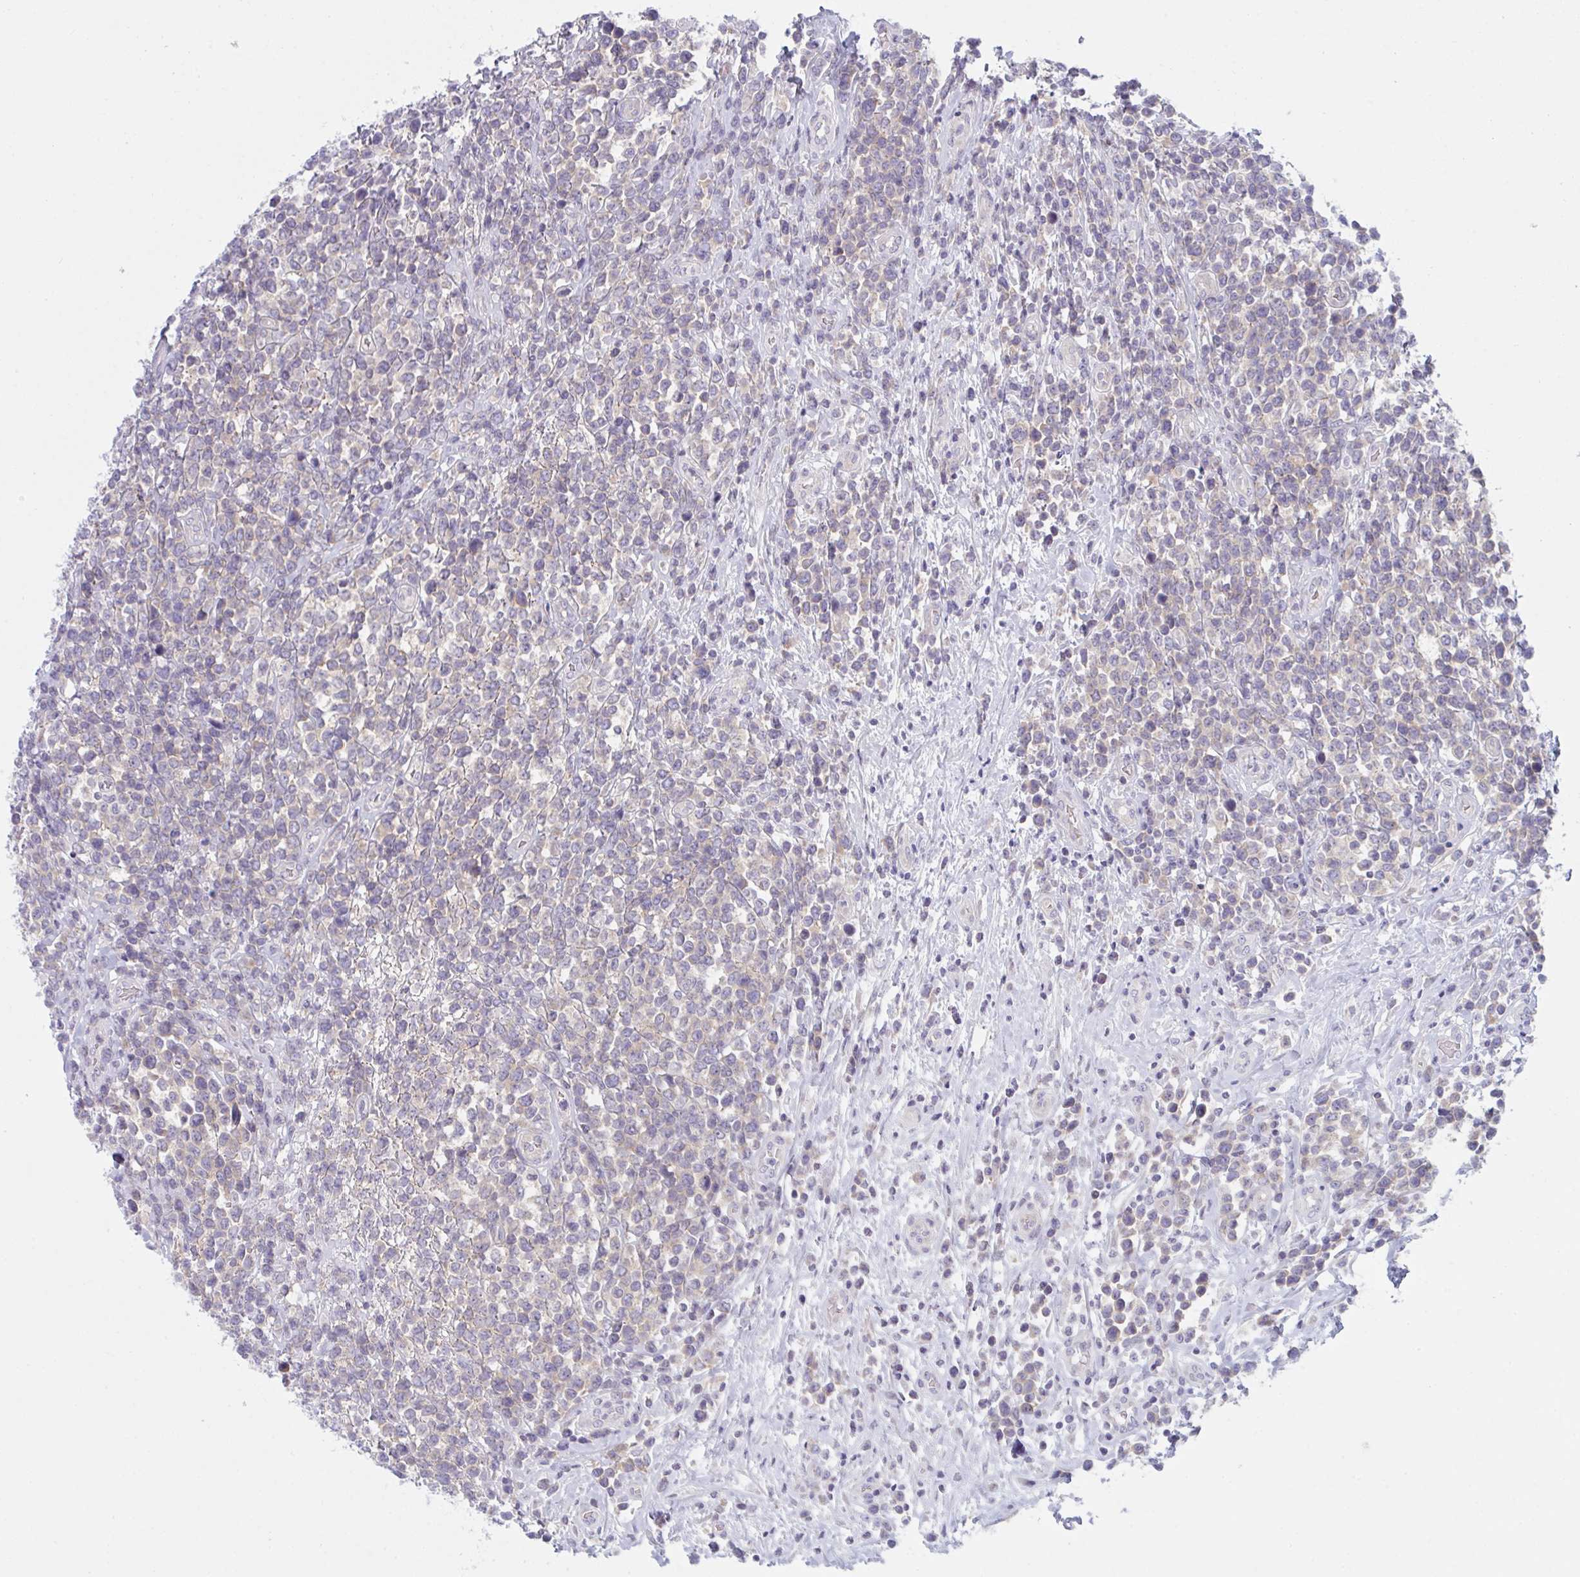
{"staining": {"intensity": "negative", "quantity": "none", "location": "none"}, "tissue": "lymphoma", "cell_type": "Tumor cells", "image_type": "cancer", "snomed": [{"axis": "morphology", "description": "Malignant lymphoma, non-Hodgkin's type, High grade"}, {"axis": "topography", "description": "Soft tissue"}], "caption": "An immunohistochemistry image of lymphoma is shown. There is no staining in tumor cells of lymphoma.", "gene": "NAA30", "patient": {"sex": "female", "age": 56}}